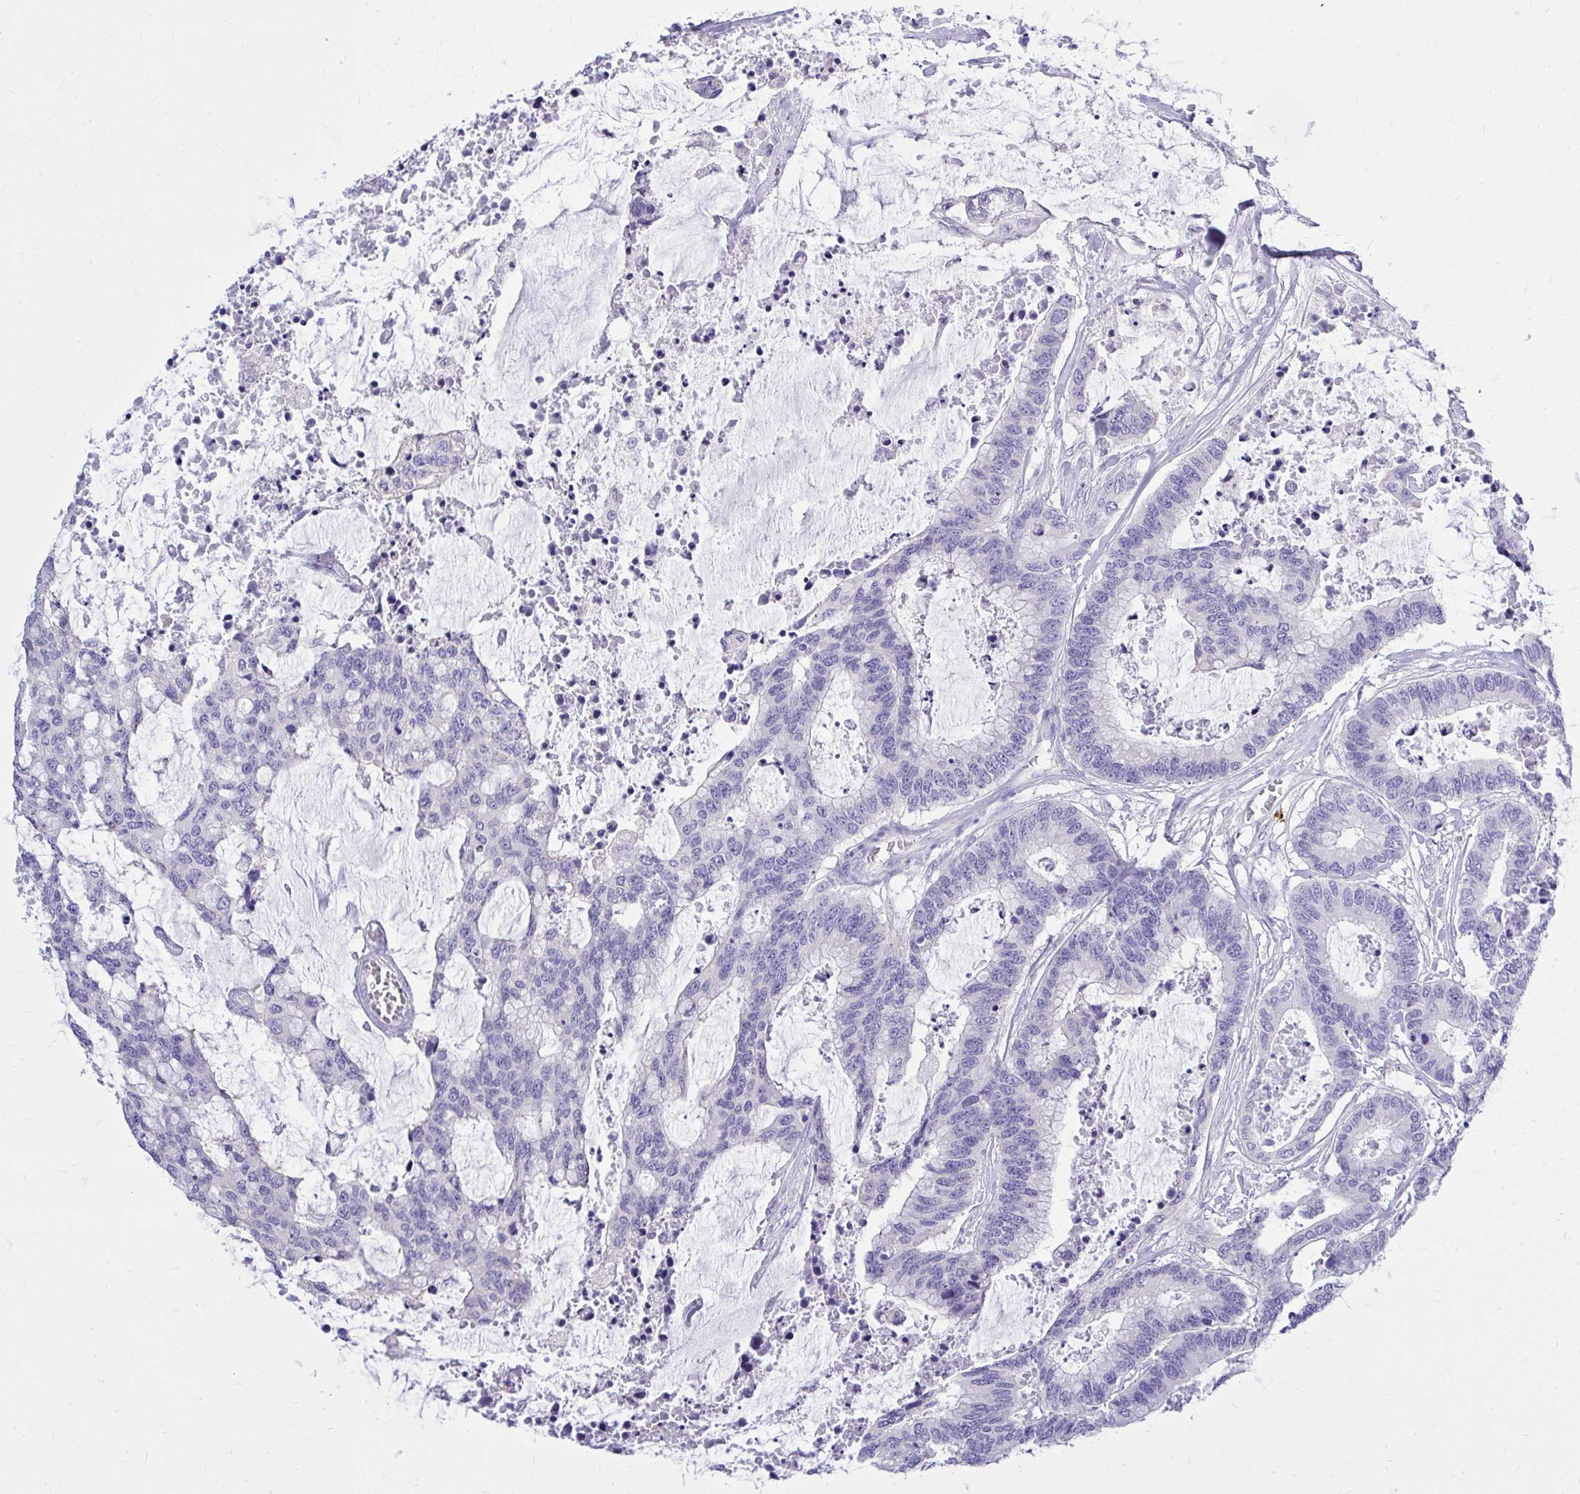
{"staining": {"intensity": "negative", "quantity": "none", "location": "none"}, "tissue": "colorectal cancer", "cell_type": "Tumor cells", "image_type": "cancer", "snomed": [{"axis": "morphology", "description": "Adenocarcinoma, NOS"}, {"axis": "topography", "description": "Rectum"}], "caption": "High magnification brightfield microscopy of colorectal cancer stained with DAB (3,3'-diaminobenzidine) (brown) and counterstained with hematoxylin (blue): tumor cells show no significant expression.", "gene": "PSD", "patient": {"sex": "female", "age": 59}}